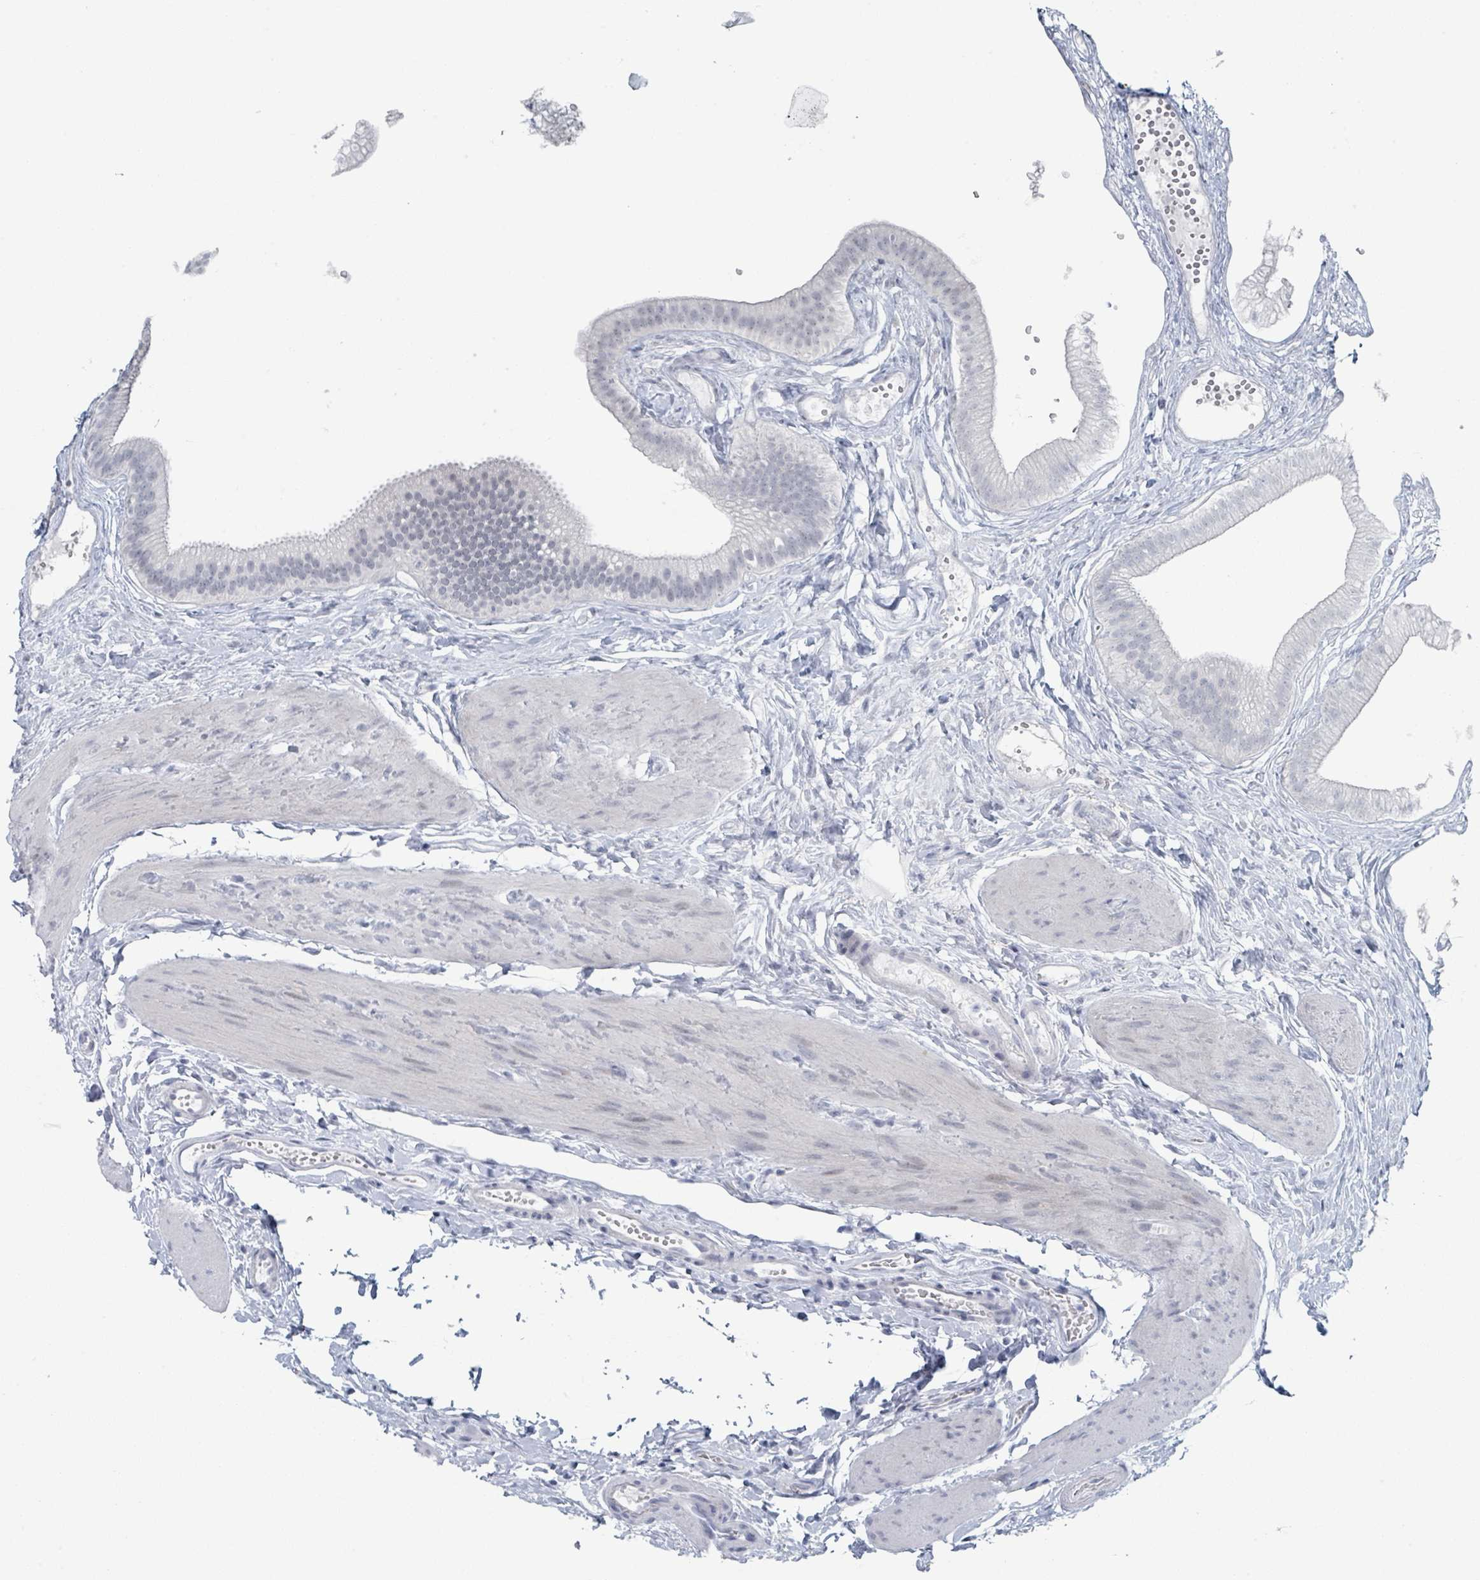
{"staining": {"intensity": "weak", "quantity": "25%-75%", "location": "cytoplasmic/membranous,nuclear"}, "tissue": "gallbladder", "cell_type": "Glandular cells", "image_type": "normal", "snomed": [{"axis": "morphology", "description": "Normal tissue, NOS"}, {"axis": "topography", "description": "Gallbladder"}], "caption": "Immunohistochemistry (IHC) of unremarkable gallbladder shows low levels of weak cytoplasmic/membranous,nuclear staining in approximately 25%-75% of glandular cells. (DAB (3,3'-diaminobenzidine) IHC with brightfield microscopy, high magnification).", "gene": "GPR15LG", "patient": {"sex": "female", "age": 54}}